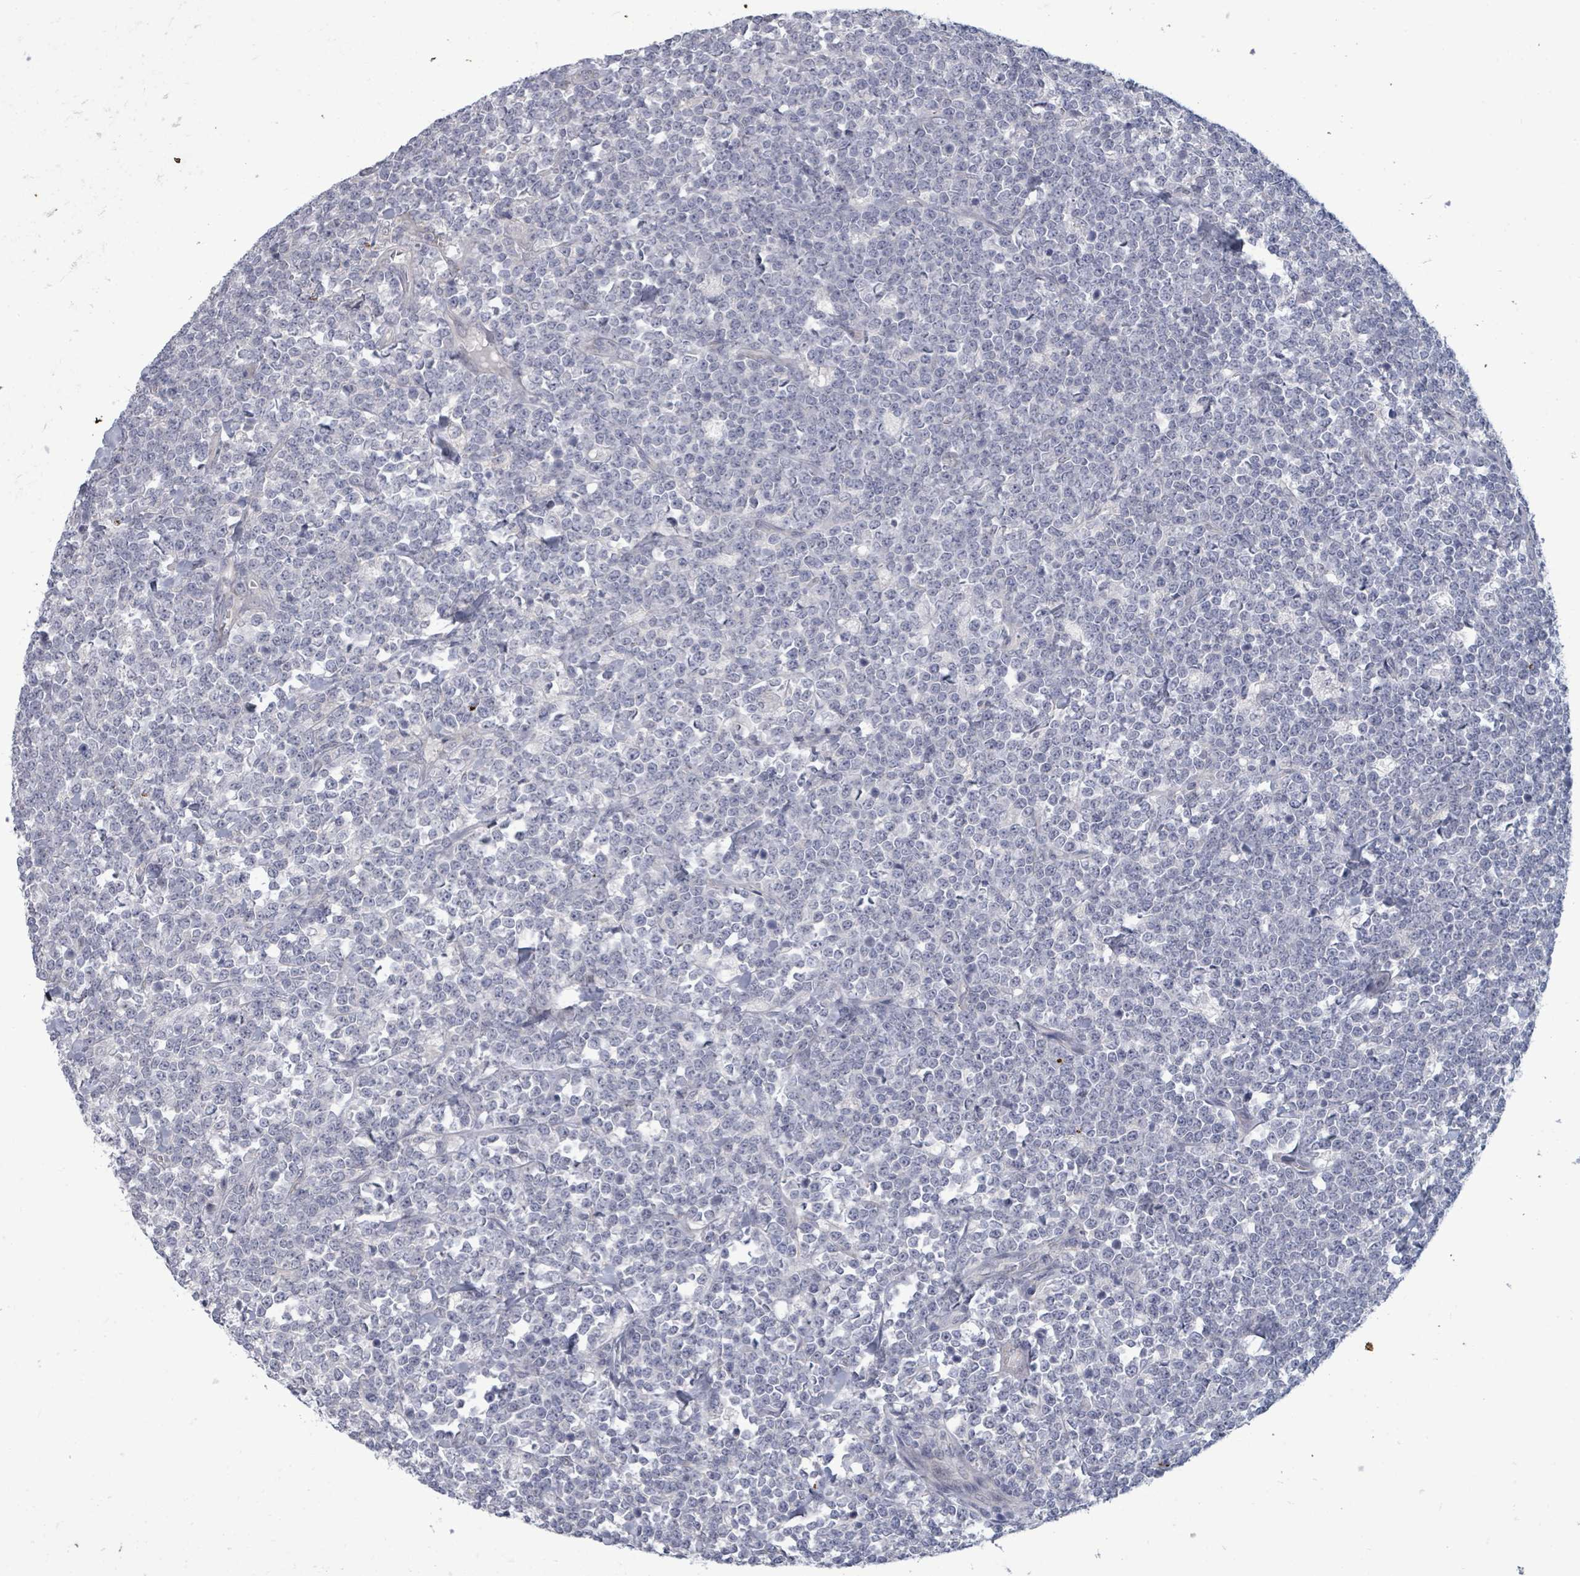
{"staining": {"intensity": "negative", "quantity": "none", "location": "none"}, "tissue": "lymphoma", "cell_type": "Tumor cells", "image_type": "cancer", "snomed": [{"axis": "morphology", "description": "Malignant lymphoma, non-Hodgkin's type, High grade"}, {"axis": "topography", "description": "Small intestine"}, {"axis": "topography", "description": "Colon"}], "caption": "Immunohistochemical staining of human lymphoma shows no significant staining in tumor cells.", "gene": "ASB12", "patient": {"sex": "male", "age": 8}}